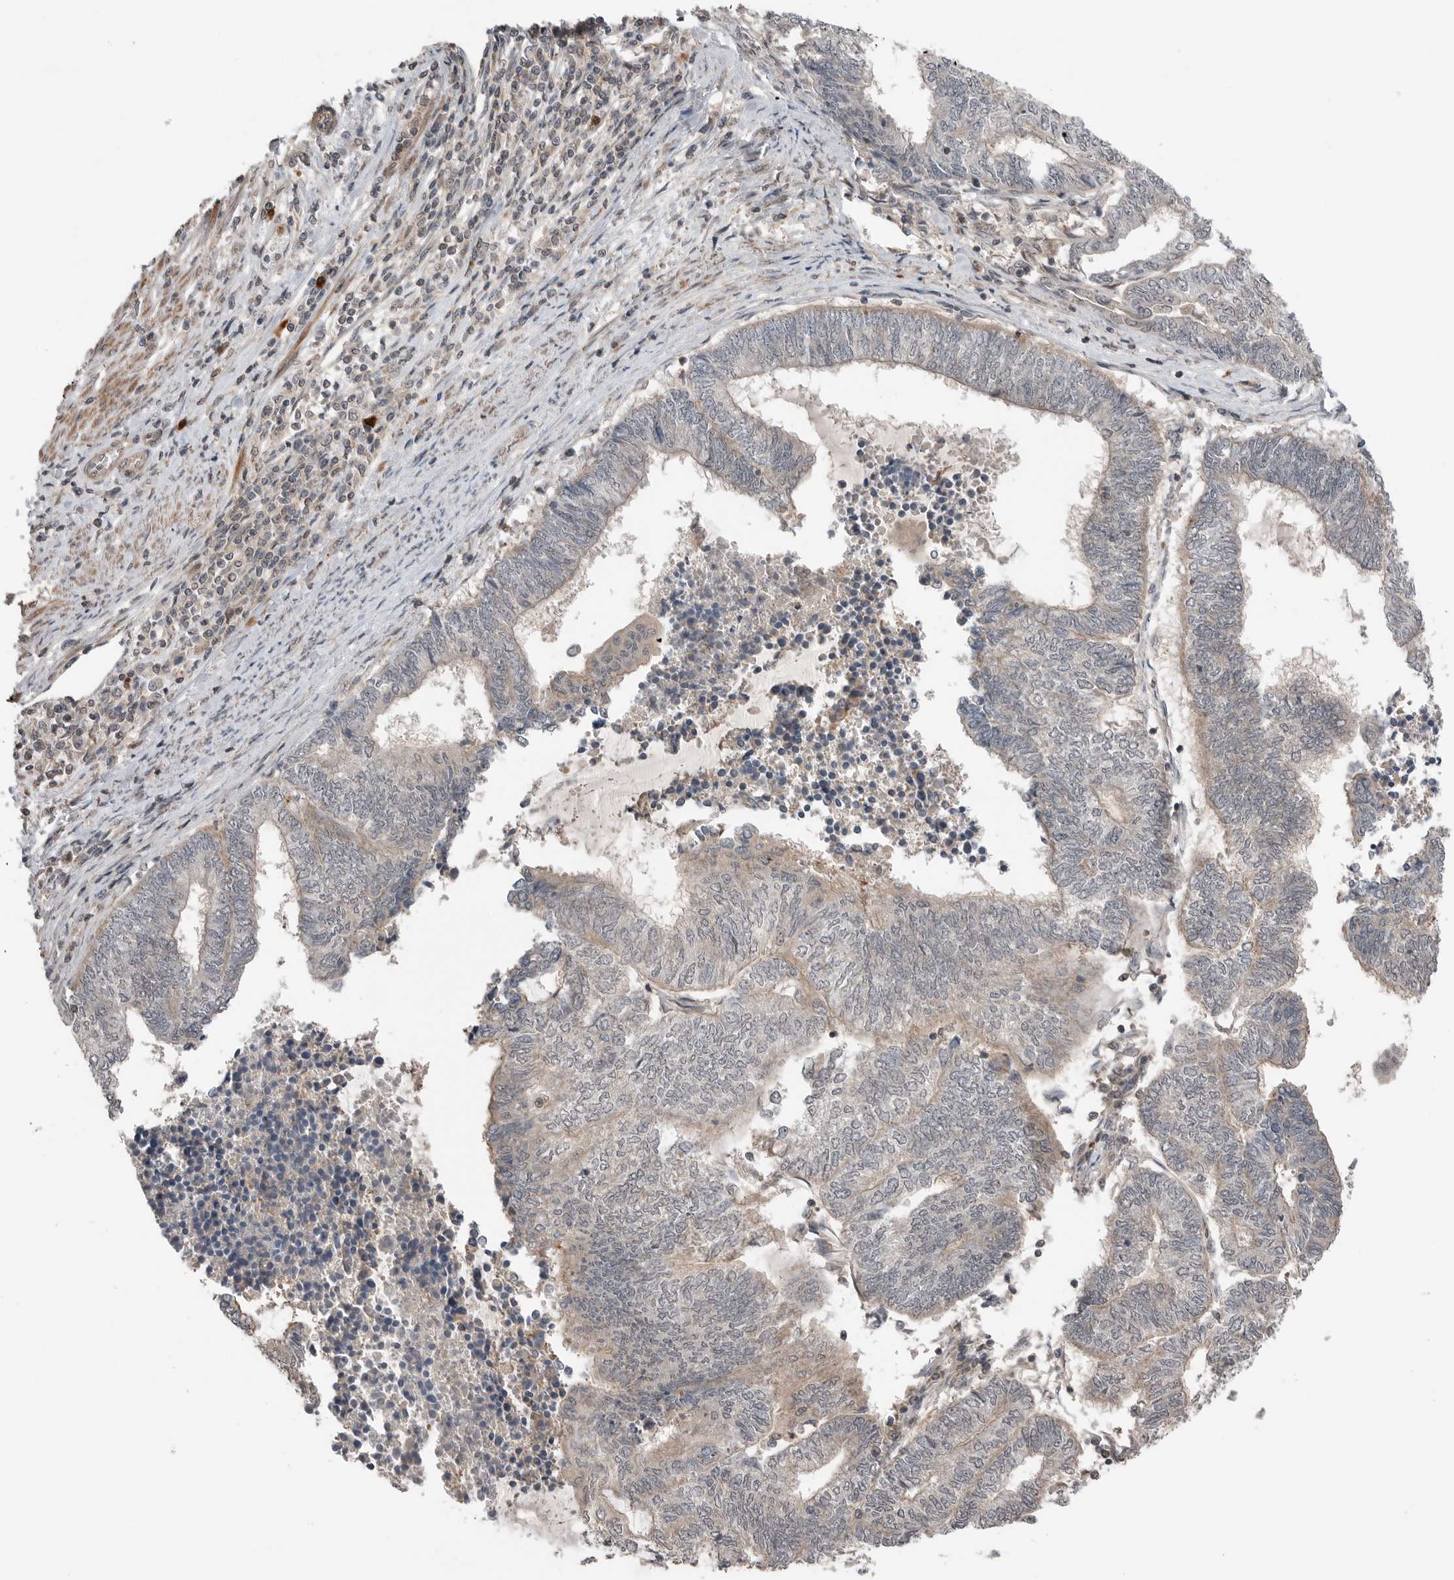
{"staining": {"intensity": "negative", "quantity": "none", "location": "none"}, "tissue": "endometrial cancer", "cell_type": "Tumor cells", "image_type": "cancer", "snomed": [{"axis": "morphology", "description": "Adenocarcinoma, NOS"}, {"axis": "topography", "description": "Uterus"}, {"axis": "topography", "description": "Endometrium"}], "caption": "Histopathology image shows no significant protein staining in tumor cells of endometrial cancer.", "gene": "PEAK1", "patient": {"sex": "female", "age": 70}}